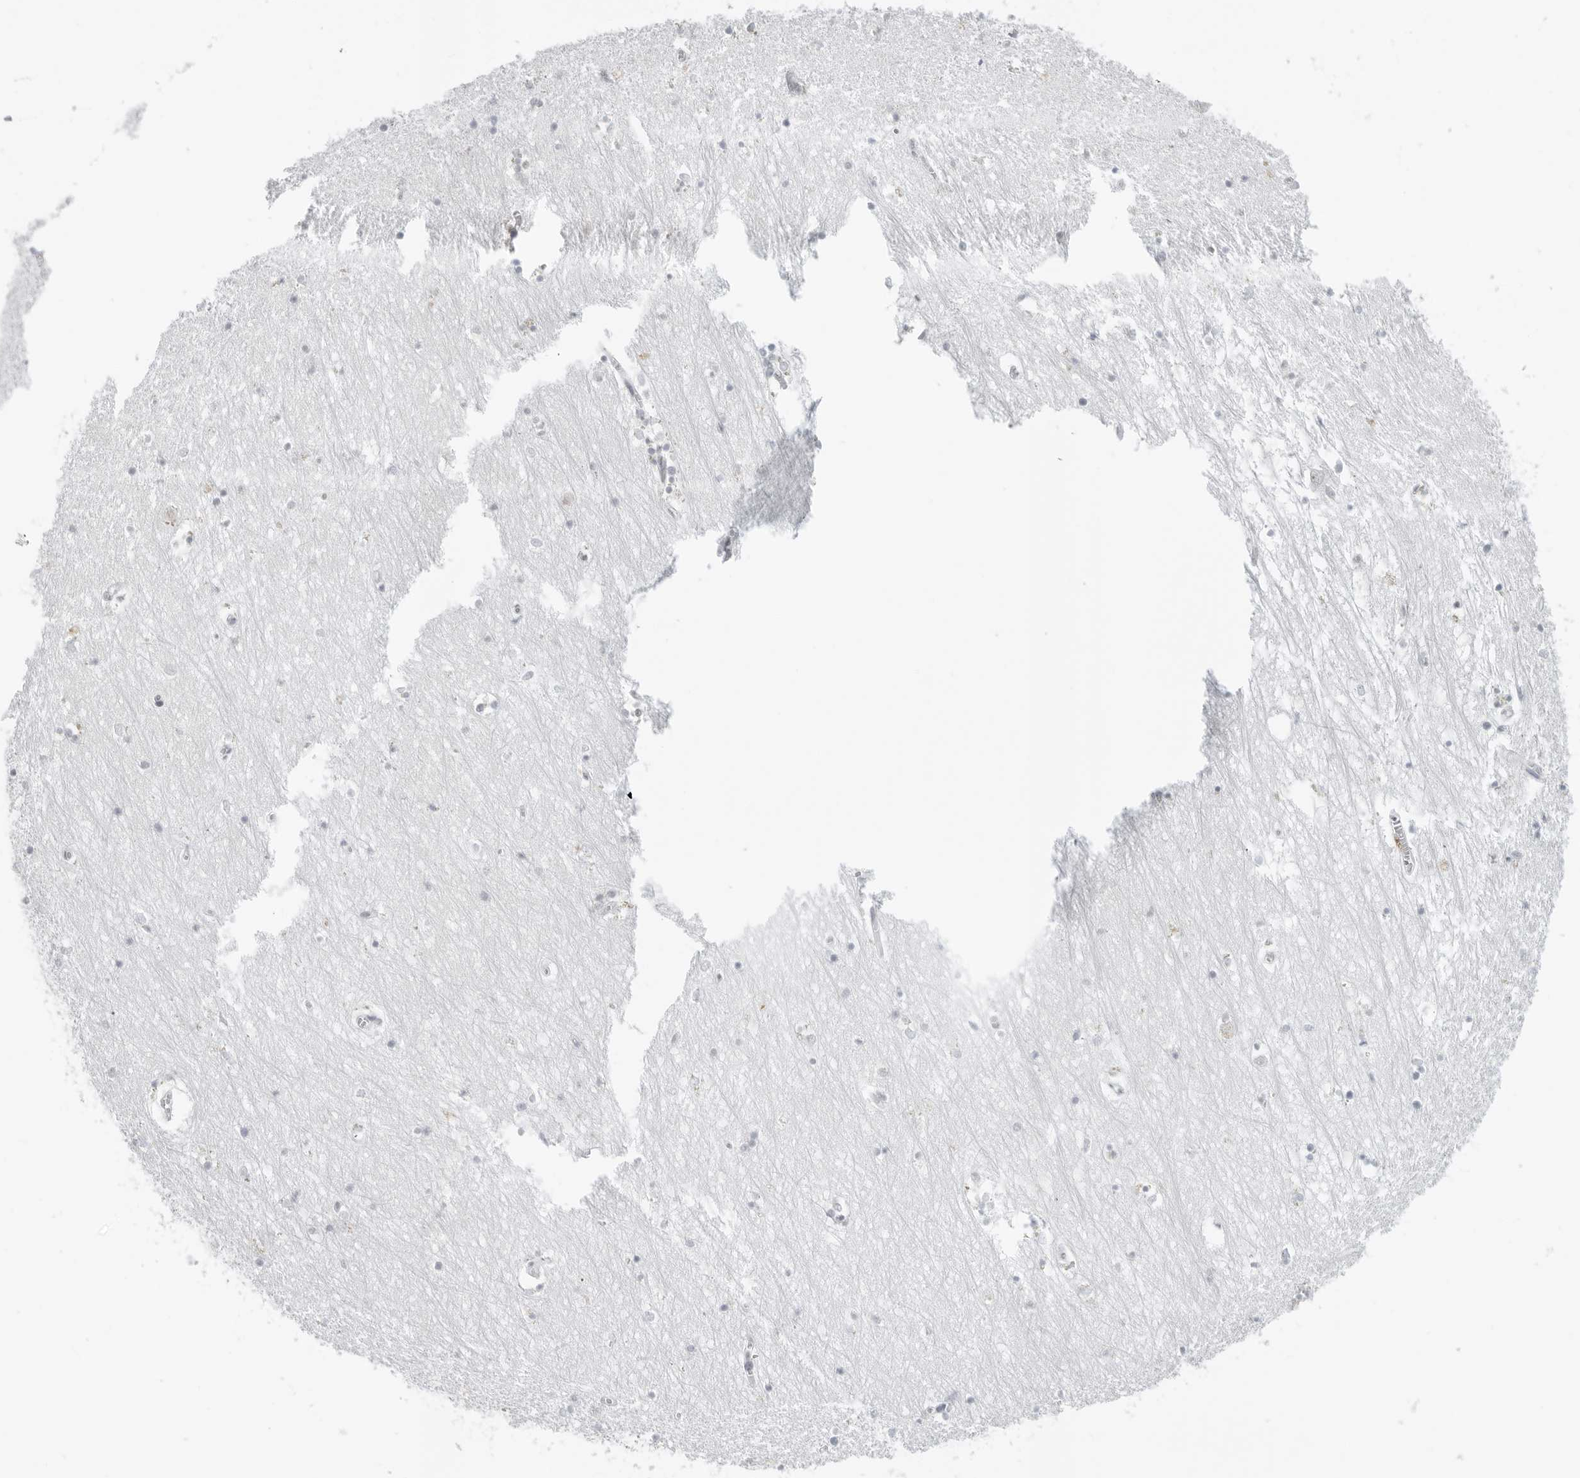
{"staining": {"intensity": "negative", "quantity": "none", "location": "none"}, "tissue": "hippocampus", "cell_type": "Glial cells", "image_type": "normal", "snomed": [{"axis": "morphology", "description": "Normal tissue, NOS"}, {"axis": "topography", "description": "Hippocampus"}], "caption": "This is an IHC histopathology image of normal hippocampus. There is no positivity in glial cells.", "gene": "WRAP53", "patient": {"sex": "male", "age": 70}}